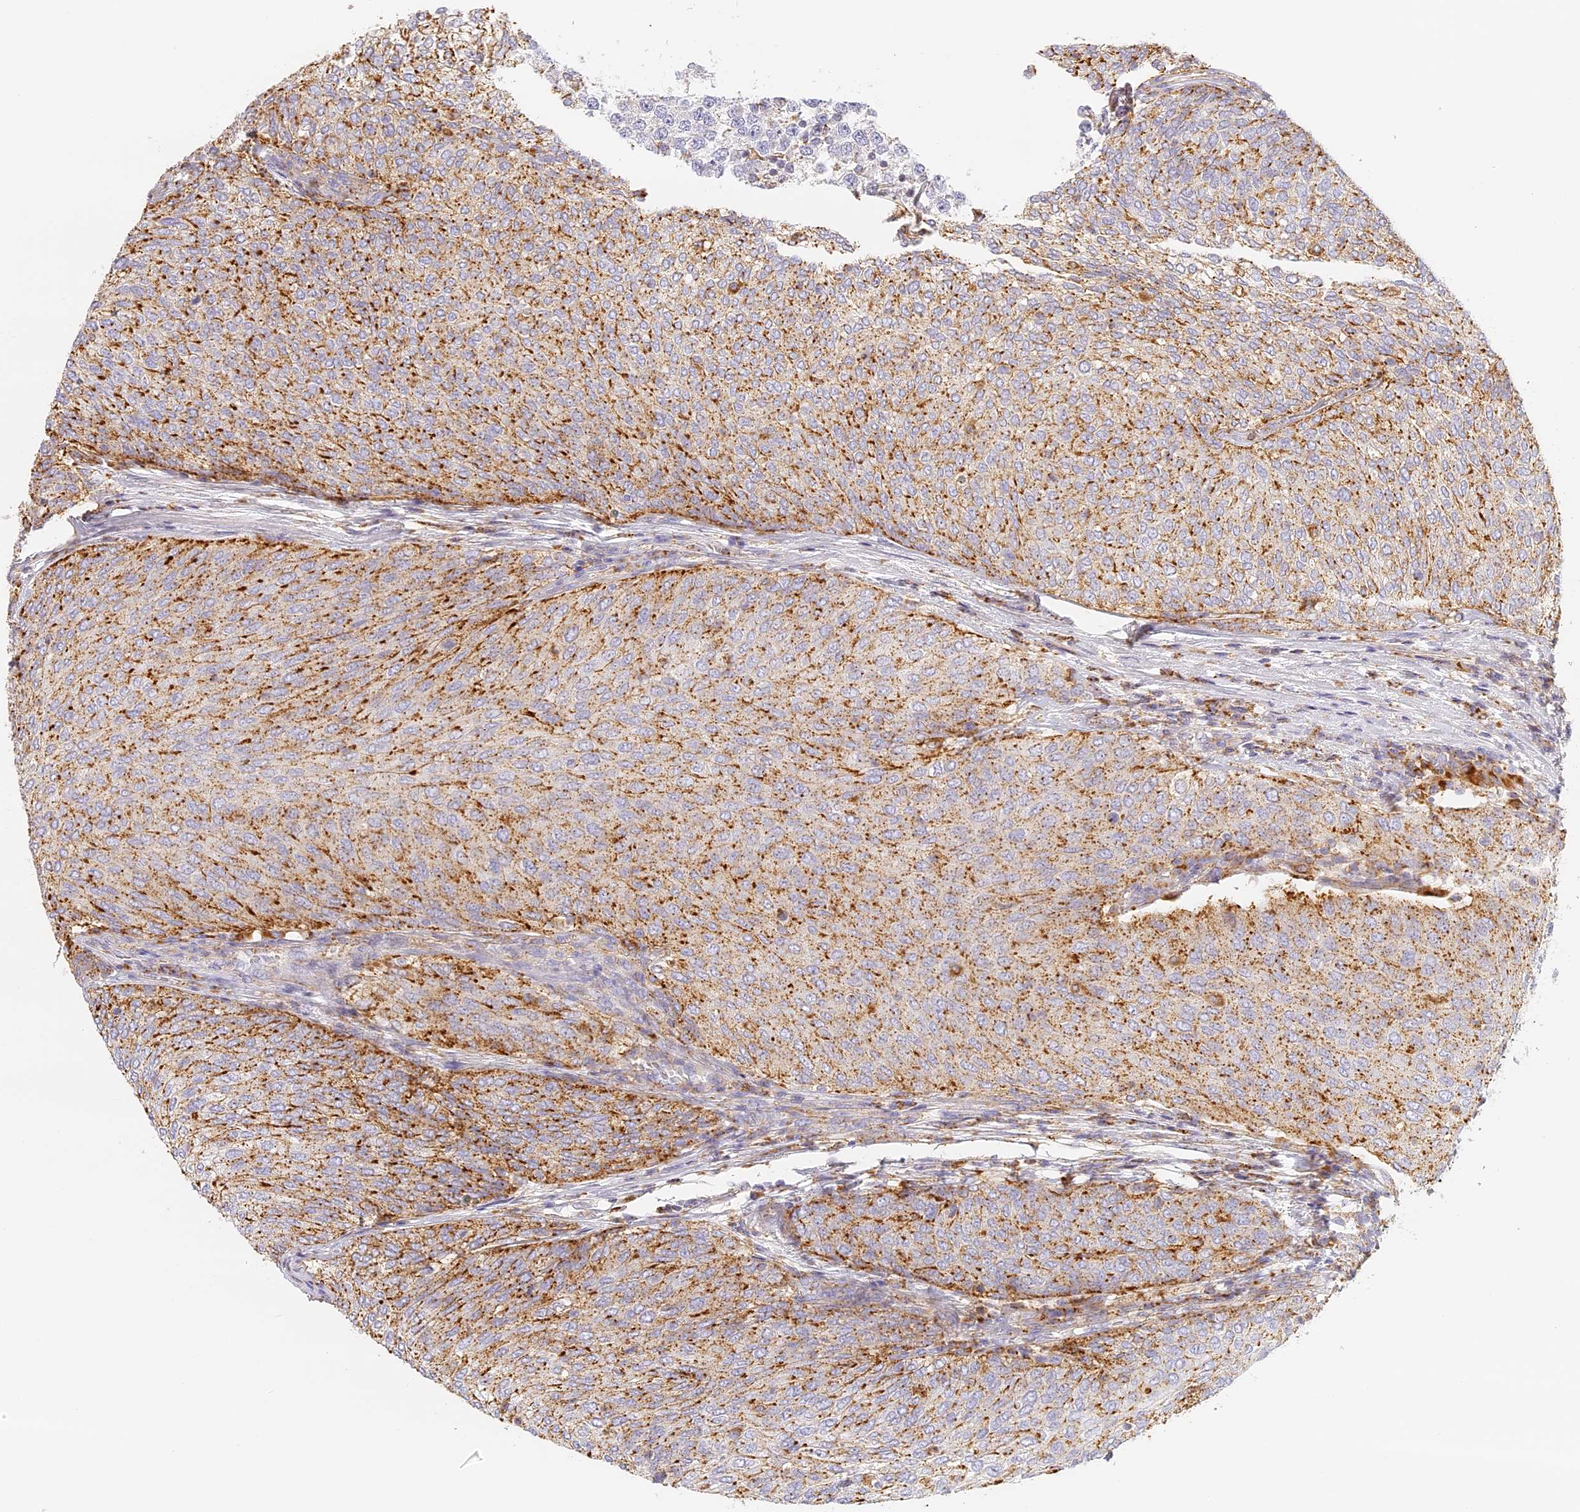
{"staining": {"intensity": "moderate", "quantity": ">75%", "location": "cytoplasmic/membranous"}, "tissue": "urothelial cancer", "cell_type": "Tumor cells", "image_type": "cancer", "snomed": [{"axis": "morphology", "description": "Urothelial carcinoma, Low grade"}, {"axis": "topography", "description": "Urinary bladder"}], "caption": "IHC (DAB (3,3'-diaminobenzidine)) staining of human urothelial cancer reveals moderate cytoplasmic/membranous protein expression in approximately >75% of tumor cells.", "gene": "LAMP2", "patient": {"sex": "female", "age": 79}}